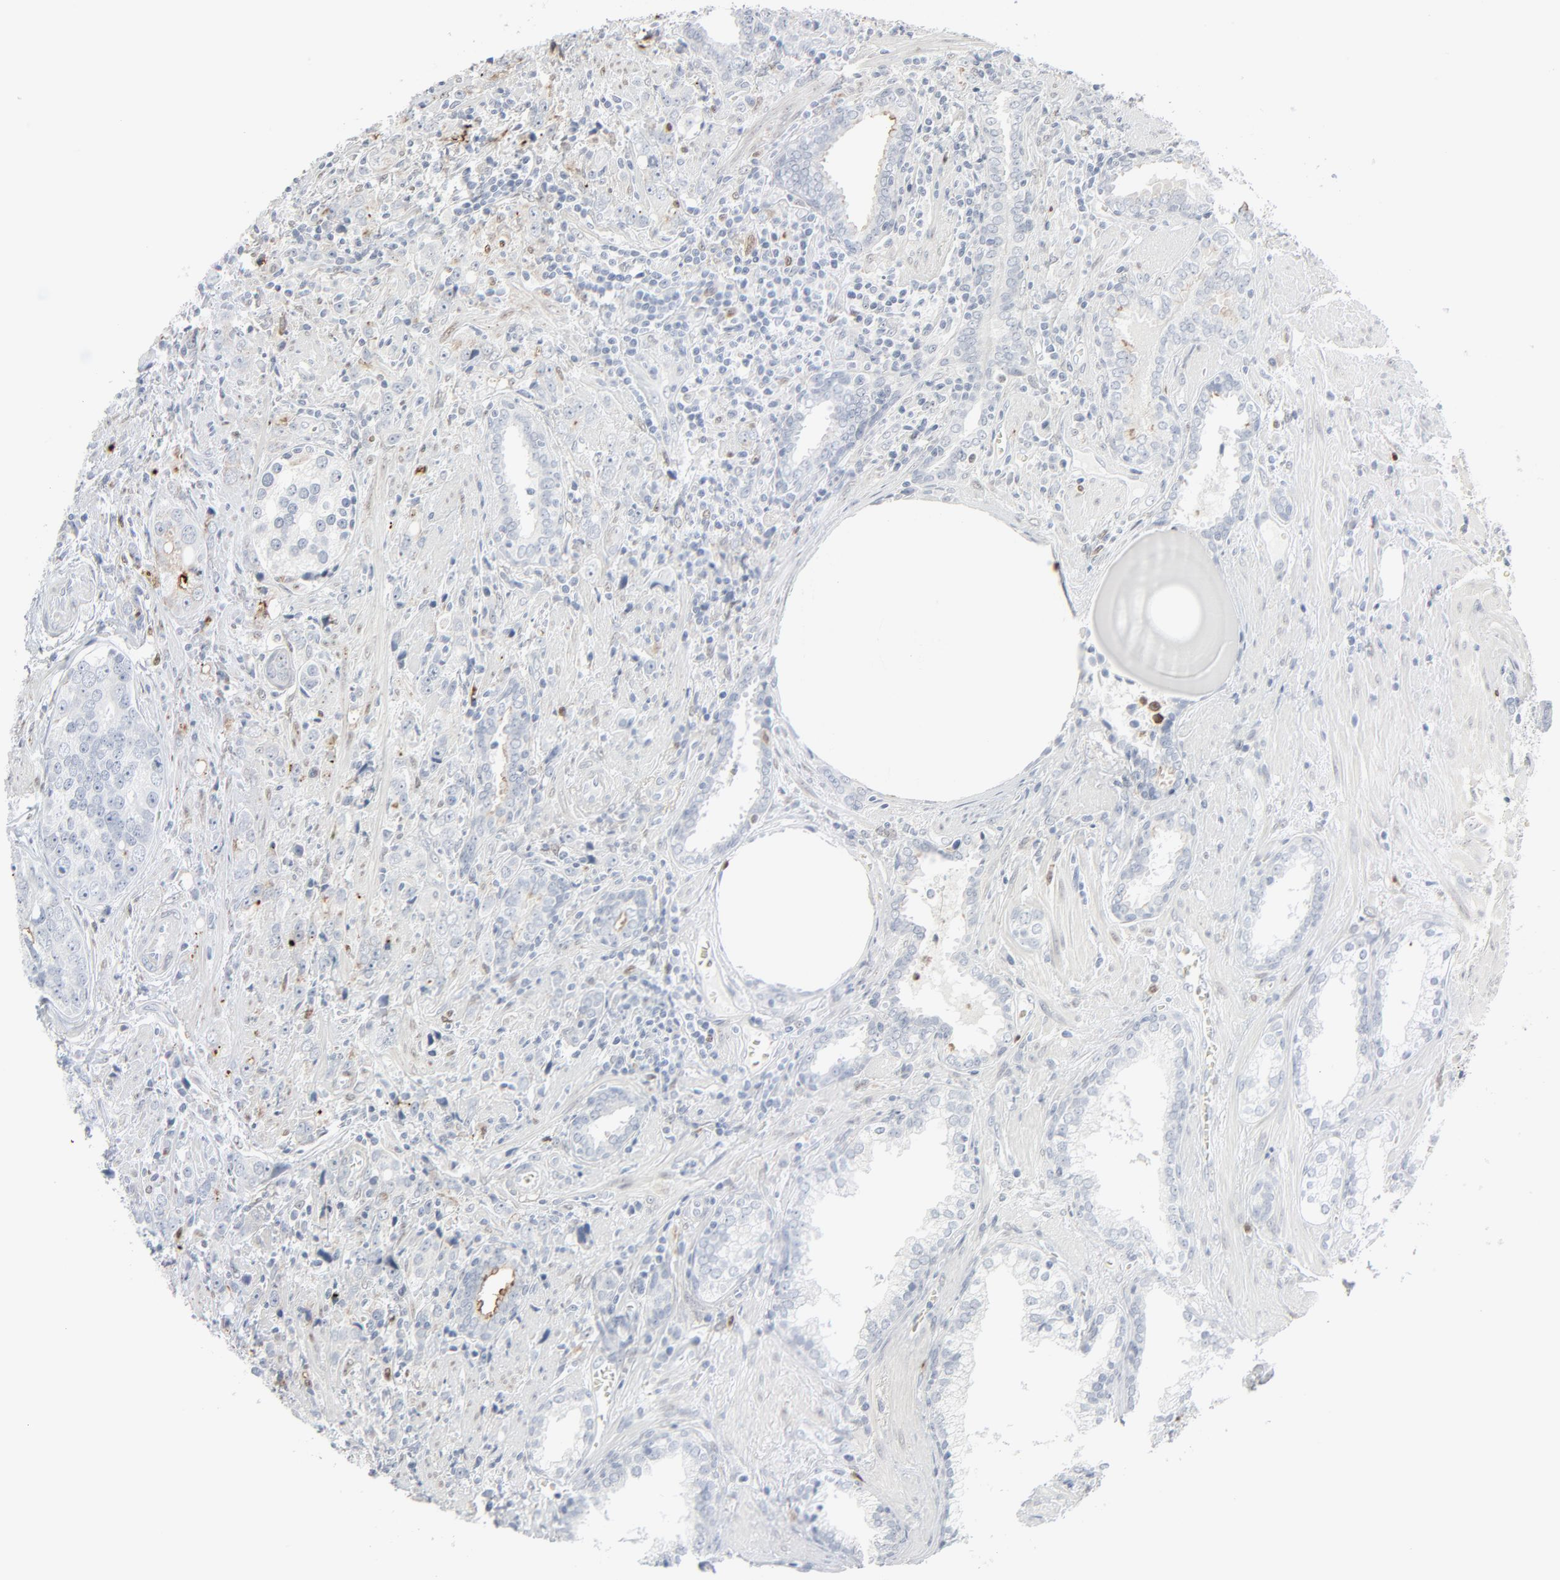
{"staining": {"intensity": "negative", "quantity": "none", "location": "none"}, "tissue": "prostate cancer", "cell_type": "Tumor cells", "image_type": "cancer", "snomed": [{"axis": "morphology", "description": "Adenocarcinoma, High grade"}, {"axis": "topography", "description": "Prostate"}], "caption": "Immunohistochemical staining of prostate cancer (high-grade adenocarcinoma) displays no significant positivity in tumor cells. Brightfield microscopy of IHC stained with DAB (brown) and hematoxylin (blue), captured at high magnification.", "gene": "MITF", "patient": {"sex": "male", "age": 71}}